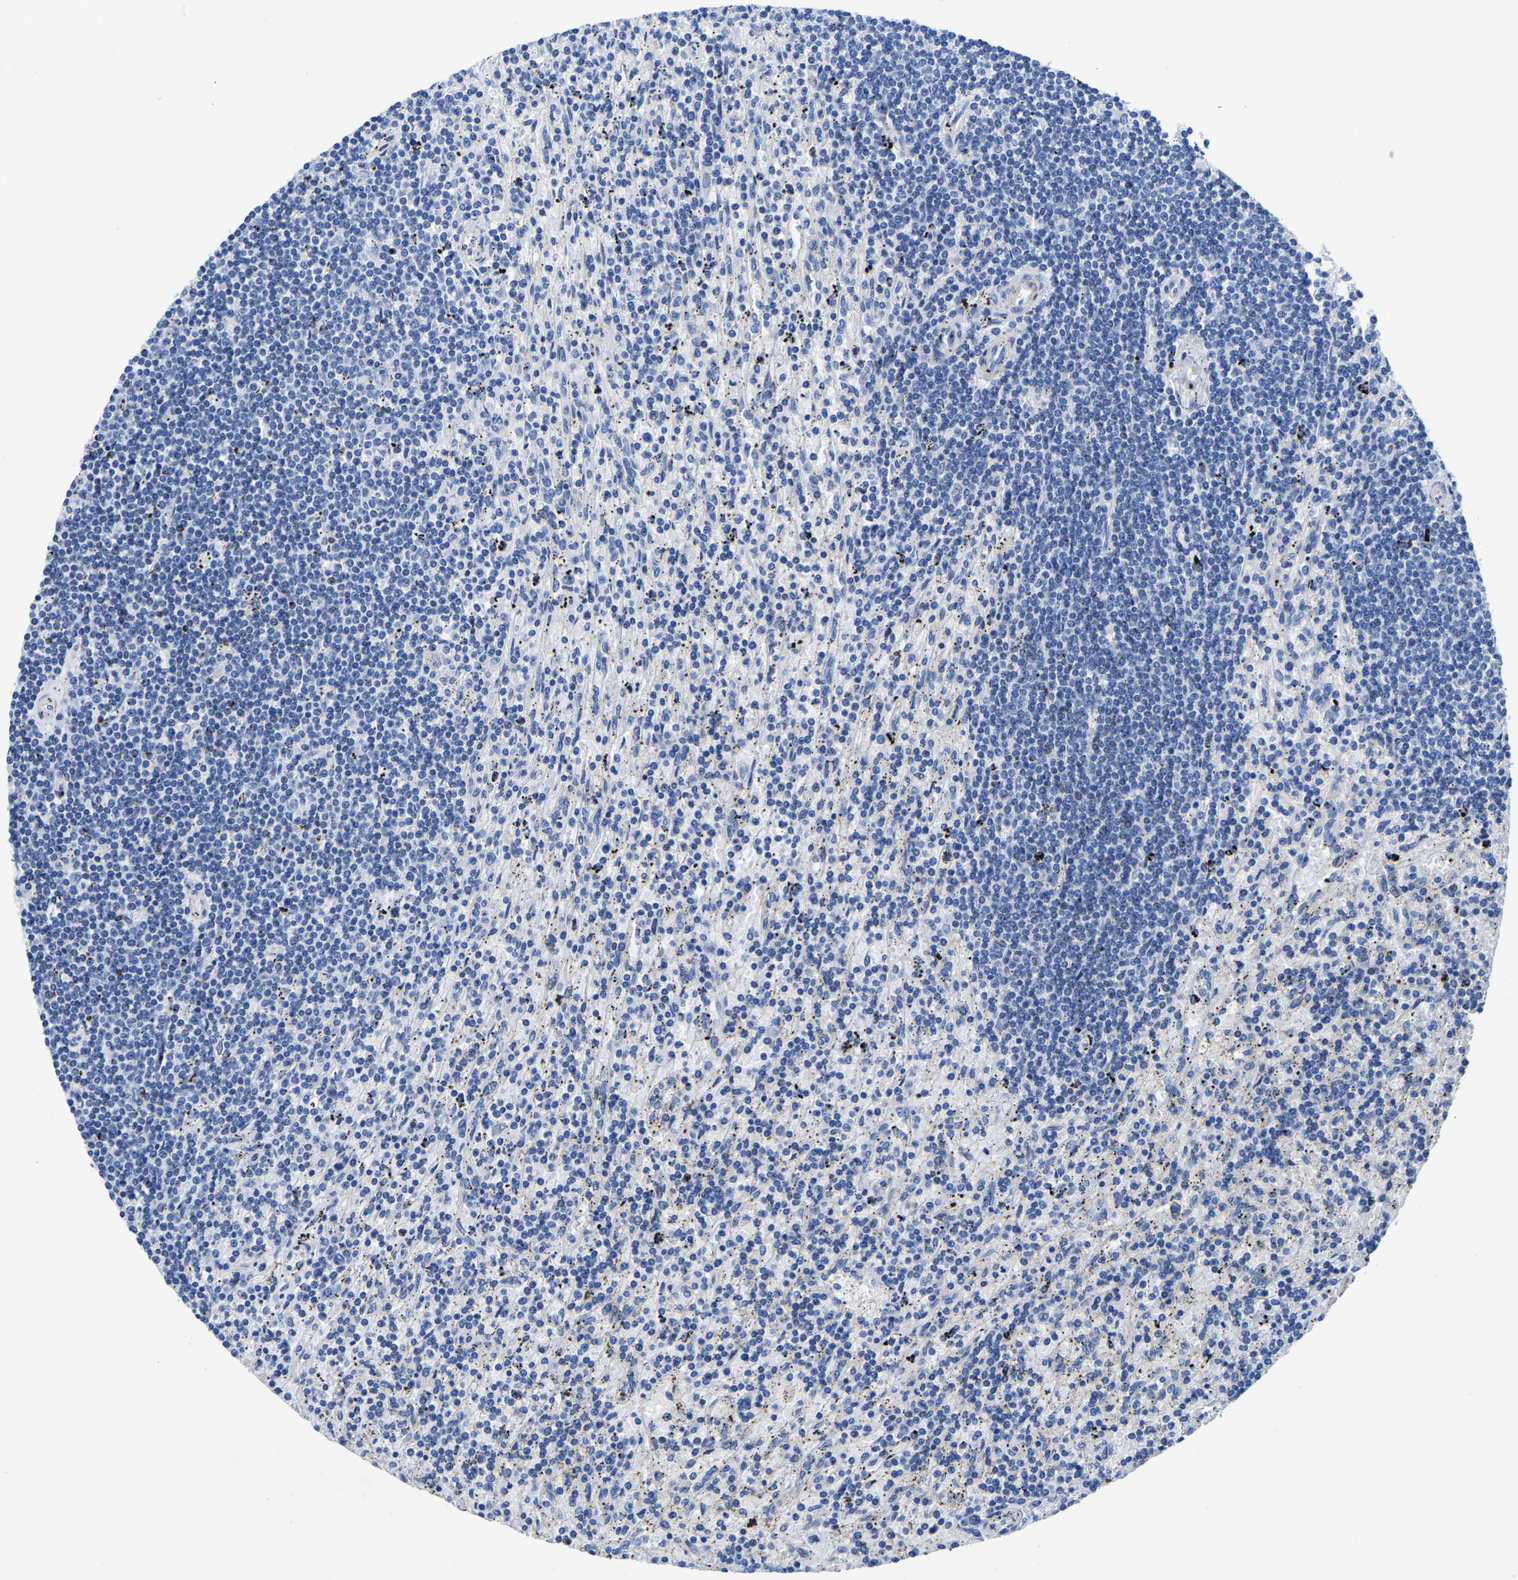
{"staining": {"intensity": "negative", "quantity": "none", "location": "none"}, "tissue": "lymphoma", "cell_type": "Tumor cells", "image_type": "cancer", "snomed": [{"axis": "morphology", "description": "Malignant lymphoma, non-Hodgkin's type, Low grade"}, {"axis": "topography", "description": "Spleen"}], "caption": "The micrograph shows no staining of tumor cells in low-grade malignant lymphoma, non-Hodgkin's type.", "gene": "UPK3A", "patient": {"sex": "male", "age": 76}}